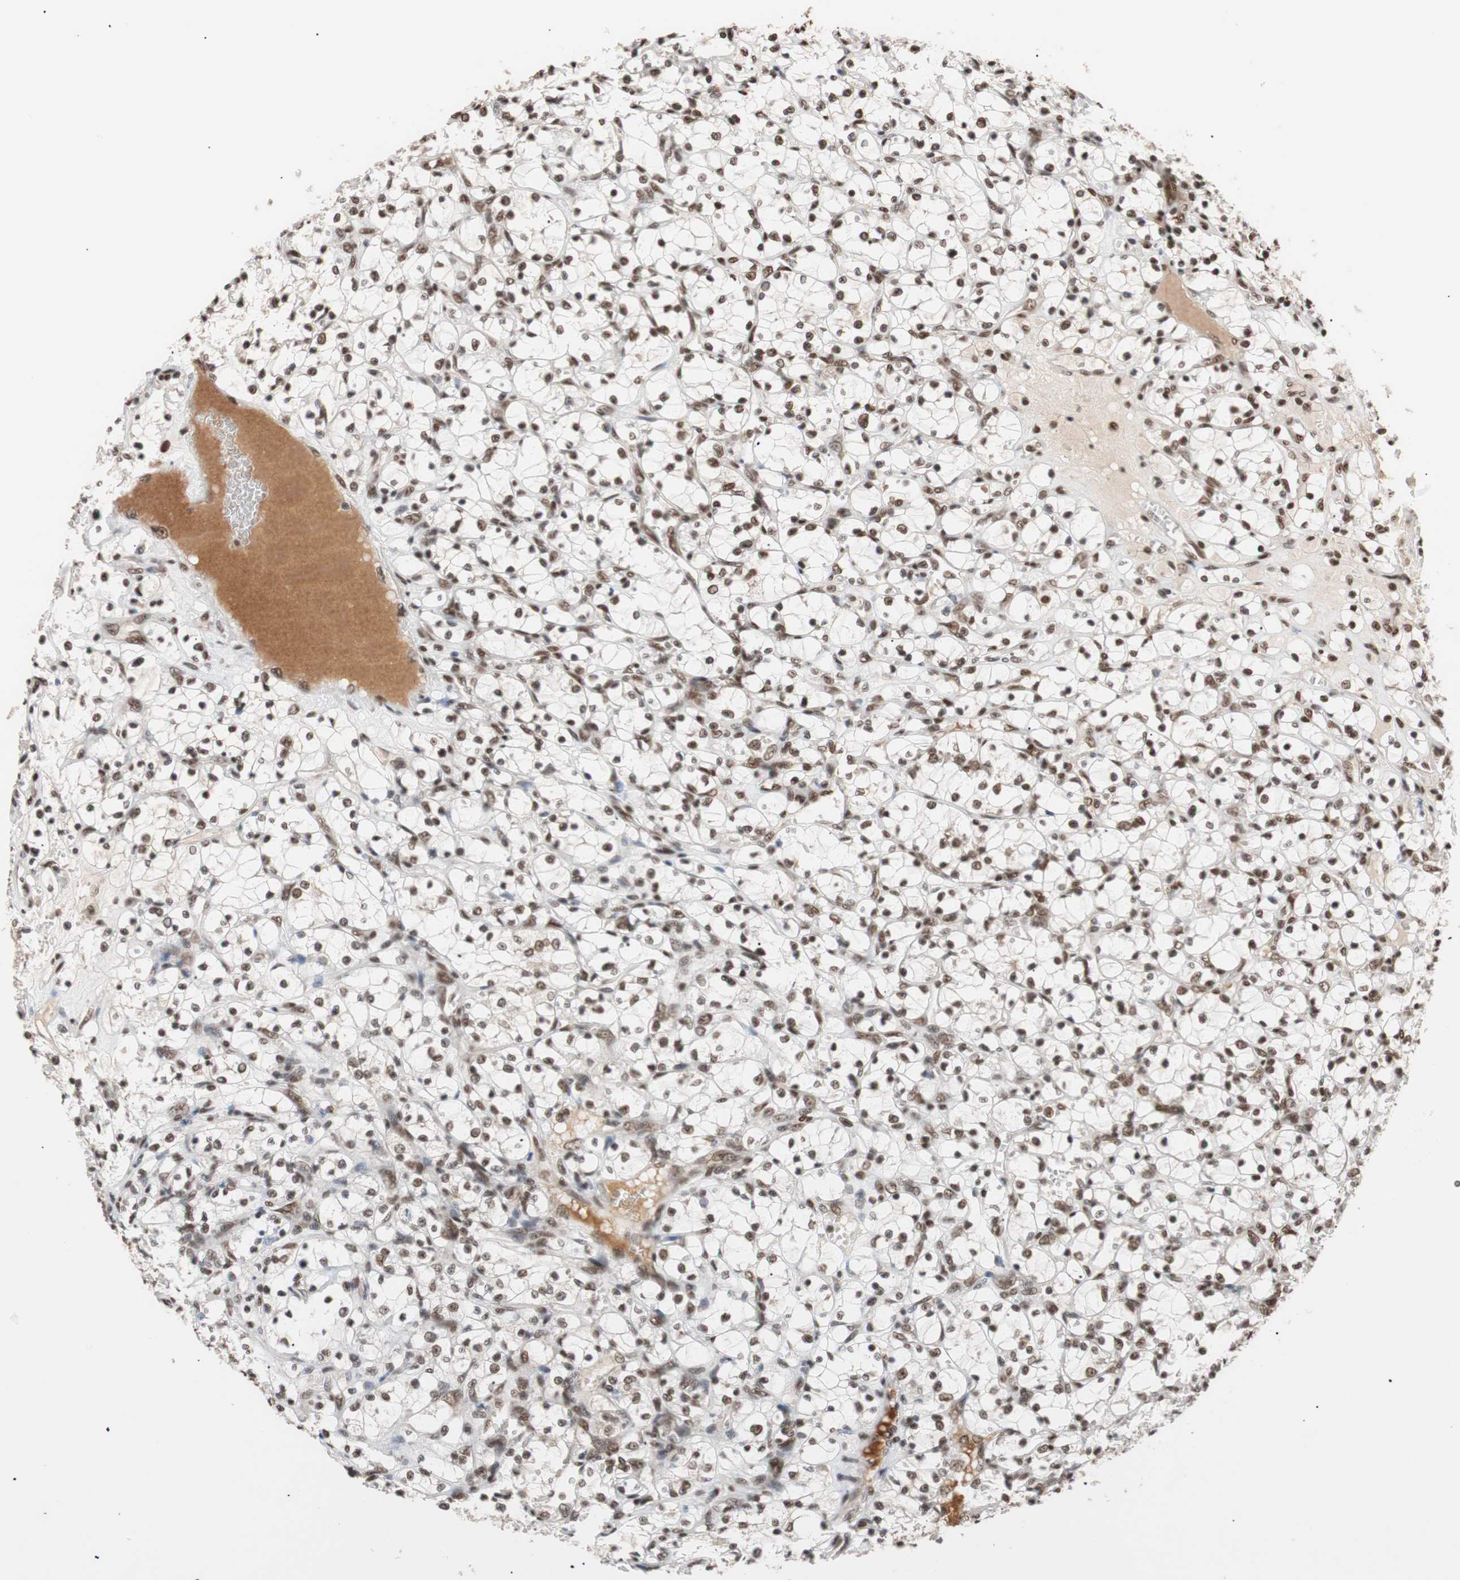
{"staining": {"intensity": "strong", "quantity": ">75%", "location": "nuclear"}, "tissue": "renal cancer", "cell_type": "Tumor cells", "image_type": "cancer", "snomed": [{"axis": "morphology", "description": "Adenocarcinoma, NOS"}, {"axis": "topography", "description": "Kidney"}], "caption": "This photomicrograph displays renal adenocarcinoma stained with immunohistochemistry to label a protein in brown. The nuclear of tumor cells show strong positivity for the protein. Nuclei are counter-stained blue.", "gene": "CHAMP1", "patient": {"sex": "female", "age": 69}}